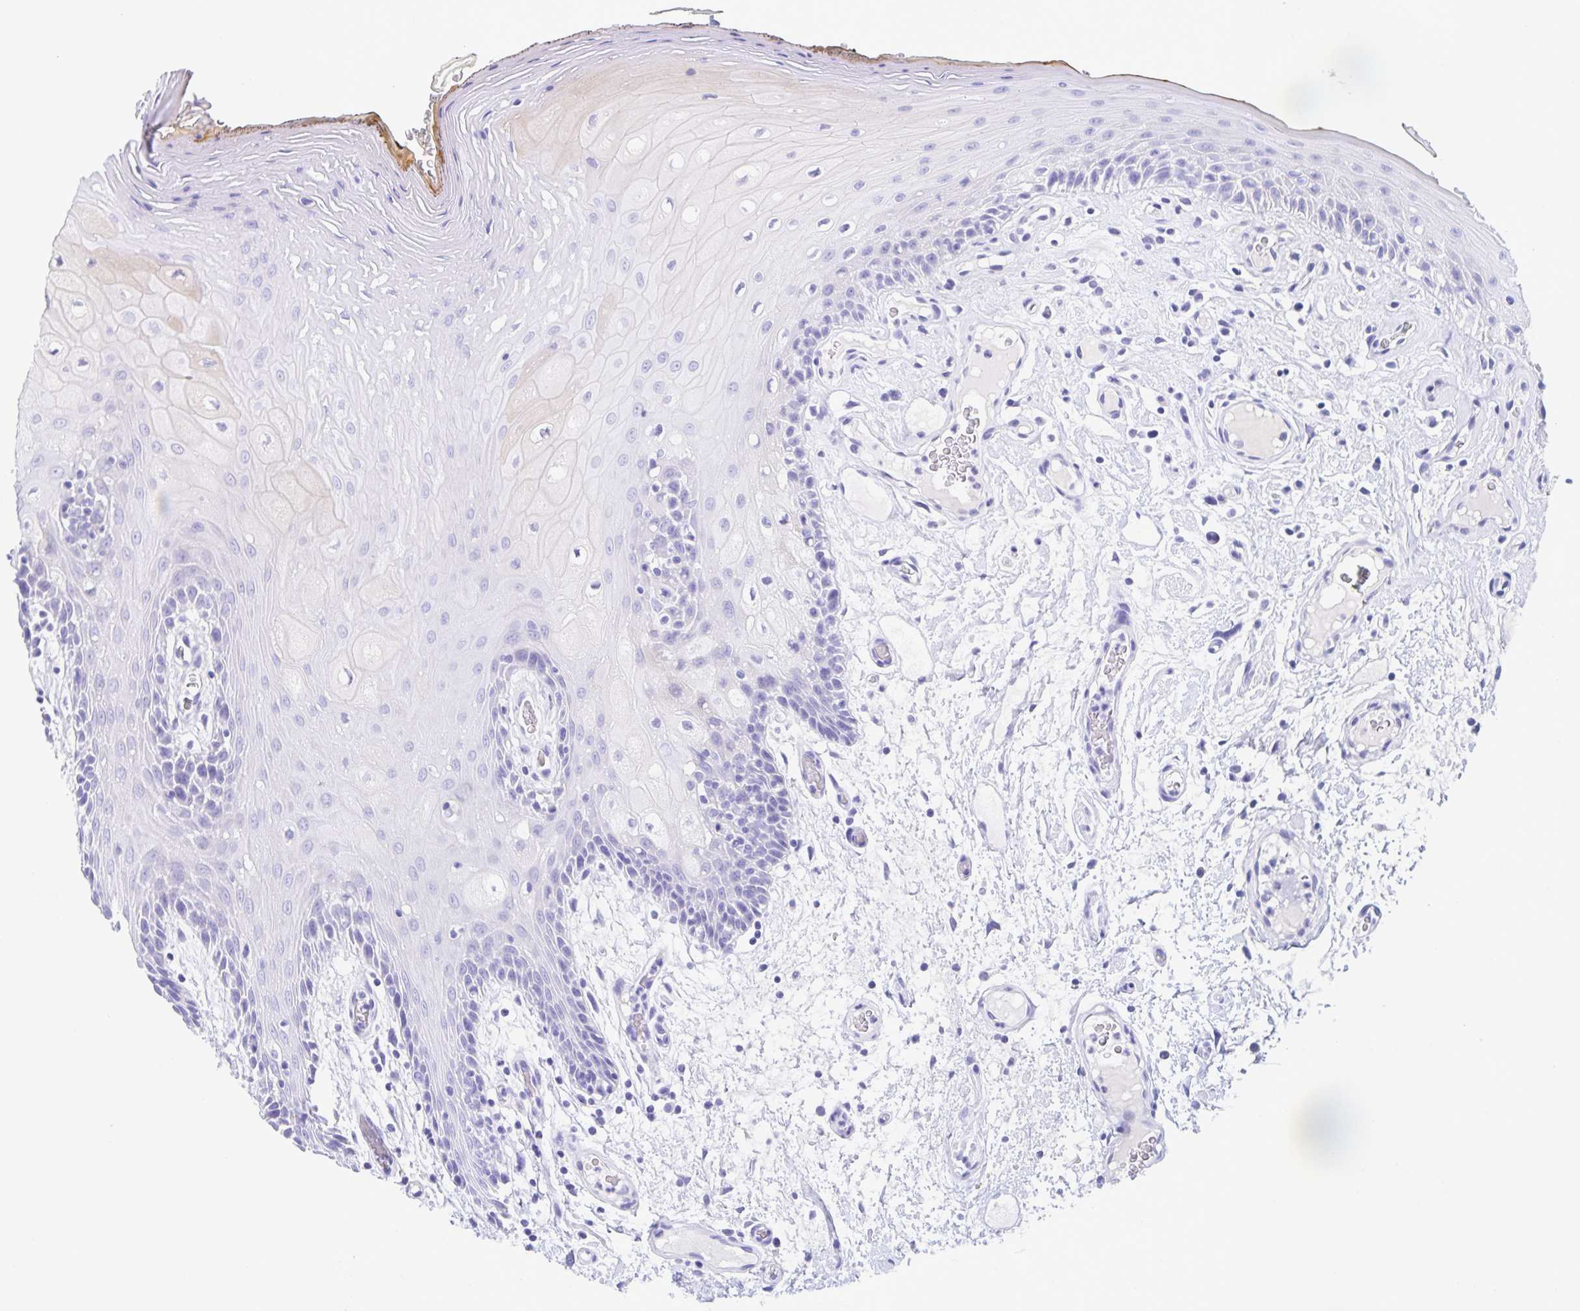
{"staining": {"intensity": "negative", "quantity": "none", "location": "none"}, "tissue": "oral mucosa", "cell_type": "Squamous epithelial cells", "image_type": "normal", "snomed": [{"axis": "morphology", "description": "Normal tissue, NOS"}, {"axis": "morphology", "description": "Squamous cell carcinoma, NOS"}, {"axis": "topography", "description": "Oral tissue"}, {"axis": "topography", "description": "Head-Neck"}], "caption": "DAB (3,3'-diaminobenzidine) immunohistochemical staining of normal human oral mucosa exhibits no significant positivity in squamous epithelial cells.", "gene": "CATSPER4", "patient": {"sex": "male", "age": 52}}